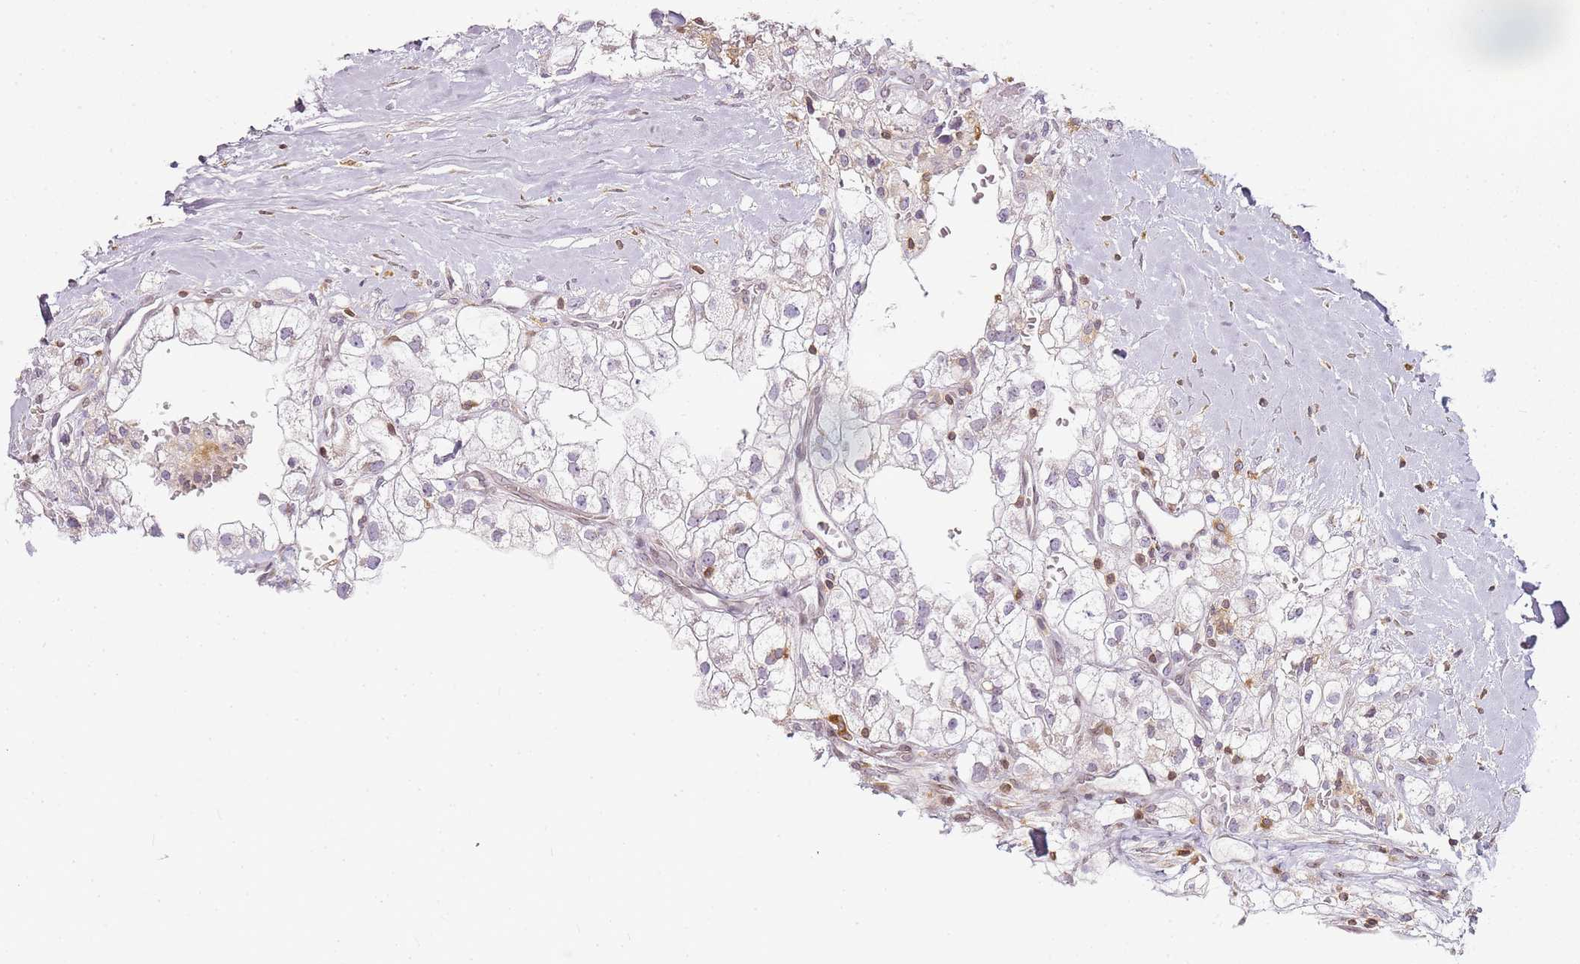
{"staining": {"intensity": "negative", "quantity": "none", "location": "none"}, "tissue": "renal cancer", "cell_type": "Tumor cells", "image_type": "cancer", "snomed": [{"axis": "morphology", "description": "Adenocarcinoma, NOS"}, {"axis": "topography", "description": "Kidney"}], "caption": "An image of renal cancer stained for a protein displays no brown staining in tumor cells.", "gene": "JAKMIP1", "patient": {"sex": "male", "age": 59}}